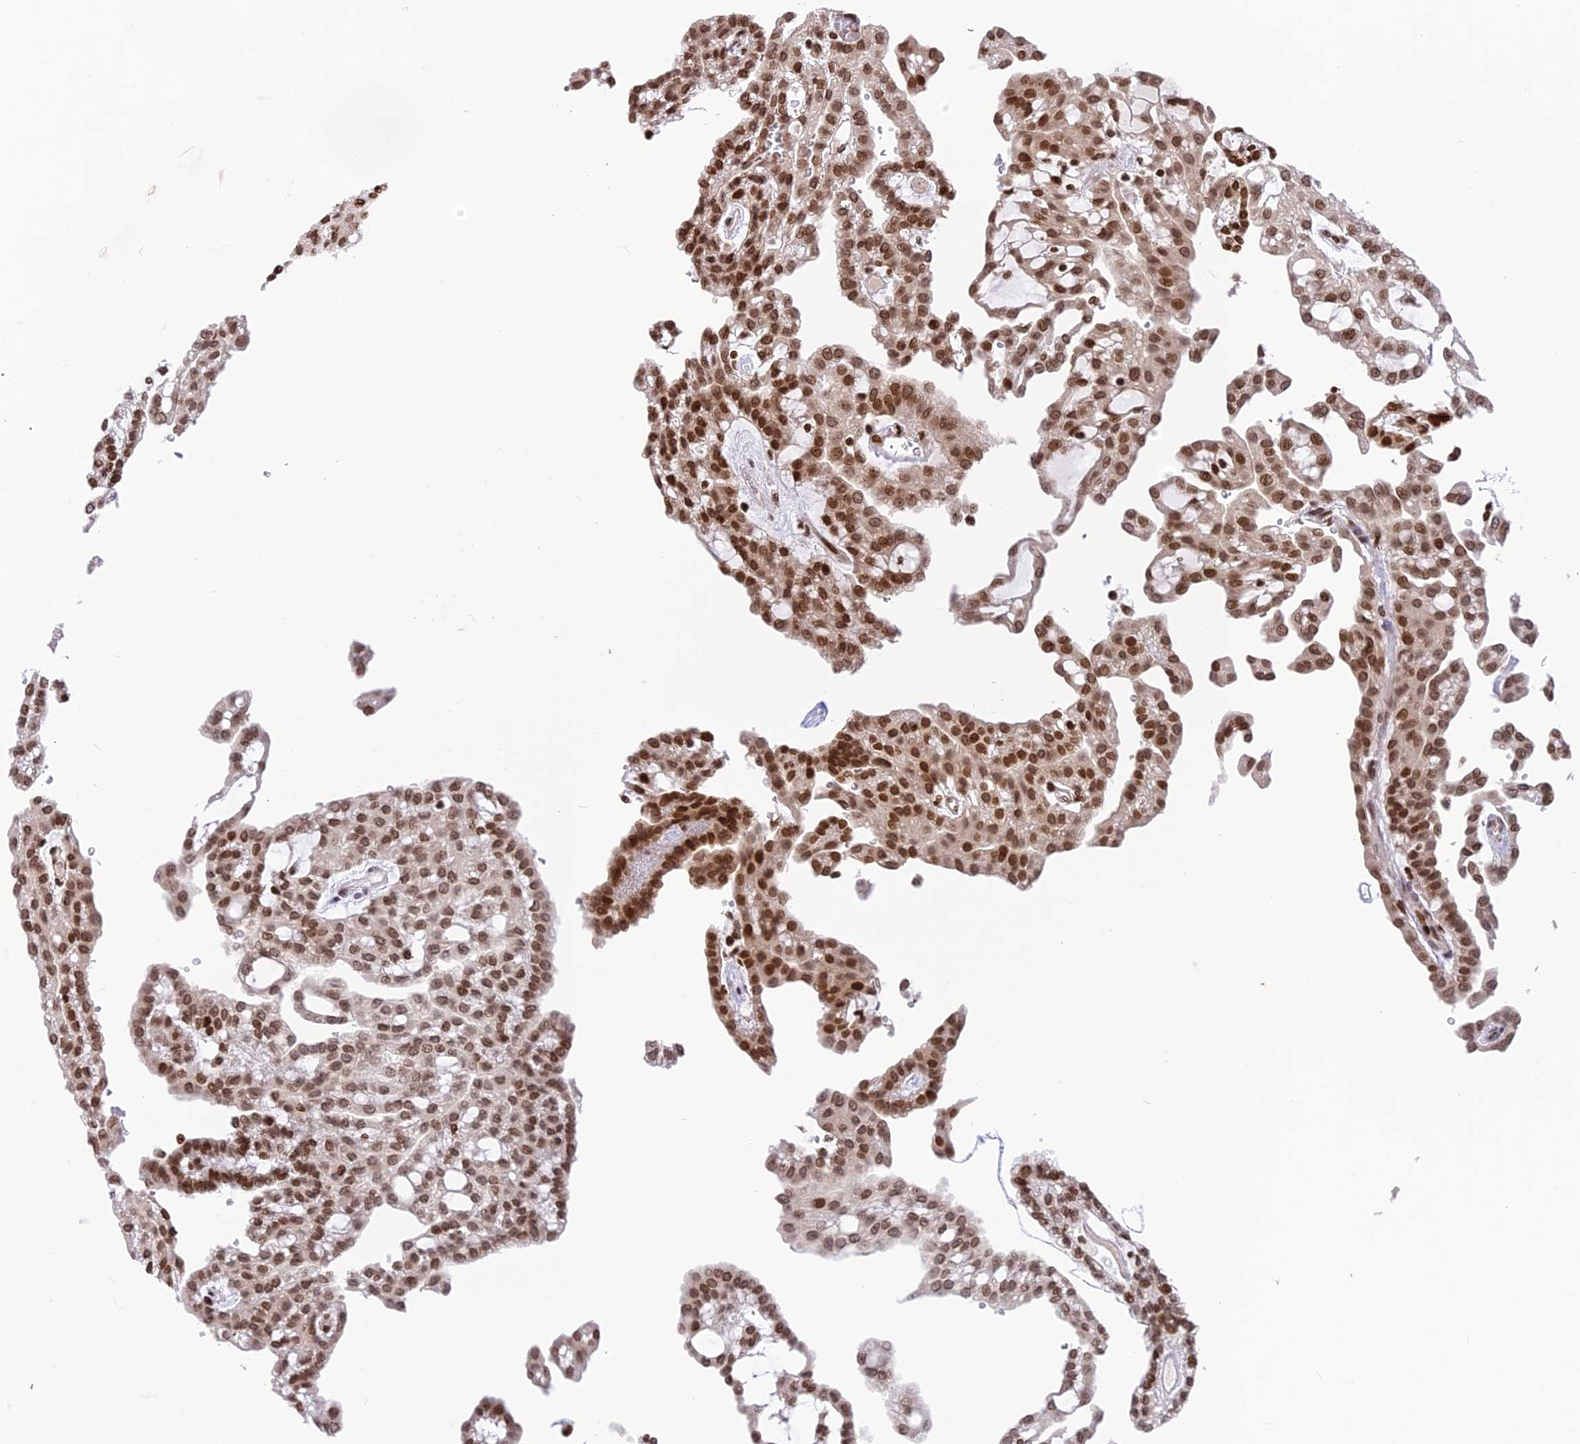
{"staining": {"intensity": "moderate", "quantity": ">75%", "location": "nuclear"}, "tissue": "renal cancer", "cell_type": "Tumor cells", "image_type": "cancer", "snomed": [{"axis": "morphology", "description": "Adenocarcinoma, NOS"}, {"axis": "topography", "description": "Kidney"}], "caption": "DAB immunohistochemical staining of renal adenocarcinoma exhibits moderate nuclear protein expression in approximately >75% of tumor cells.", "gene": "TET2", "patient": {"sex": "male", "age": 63}}